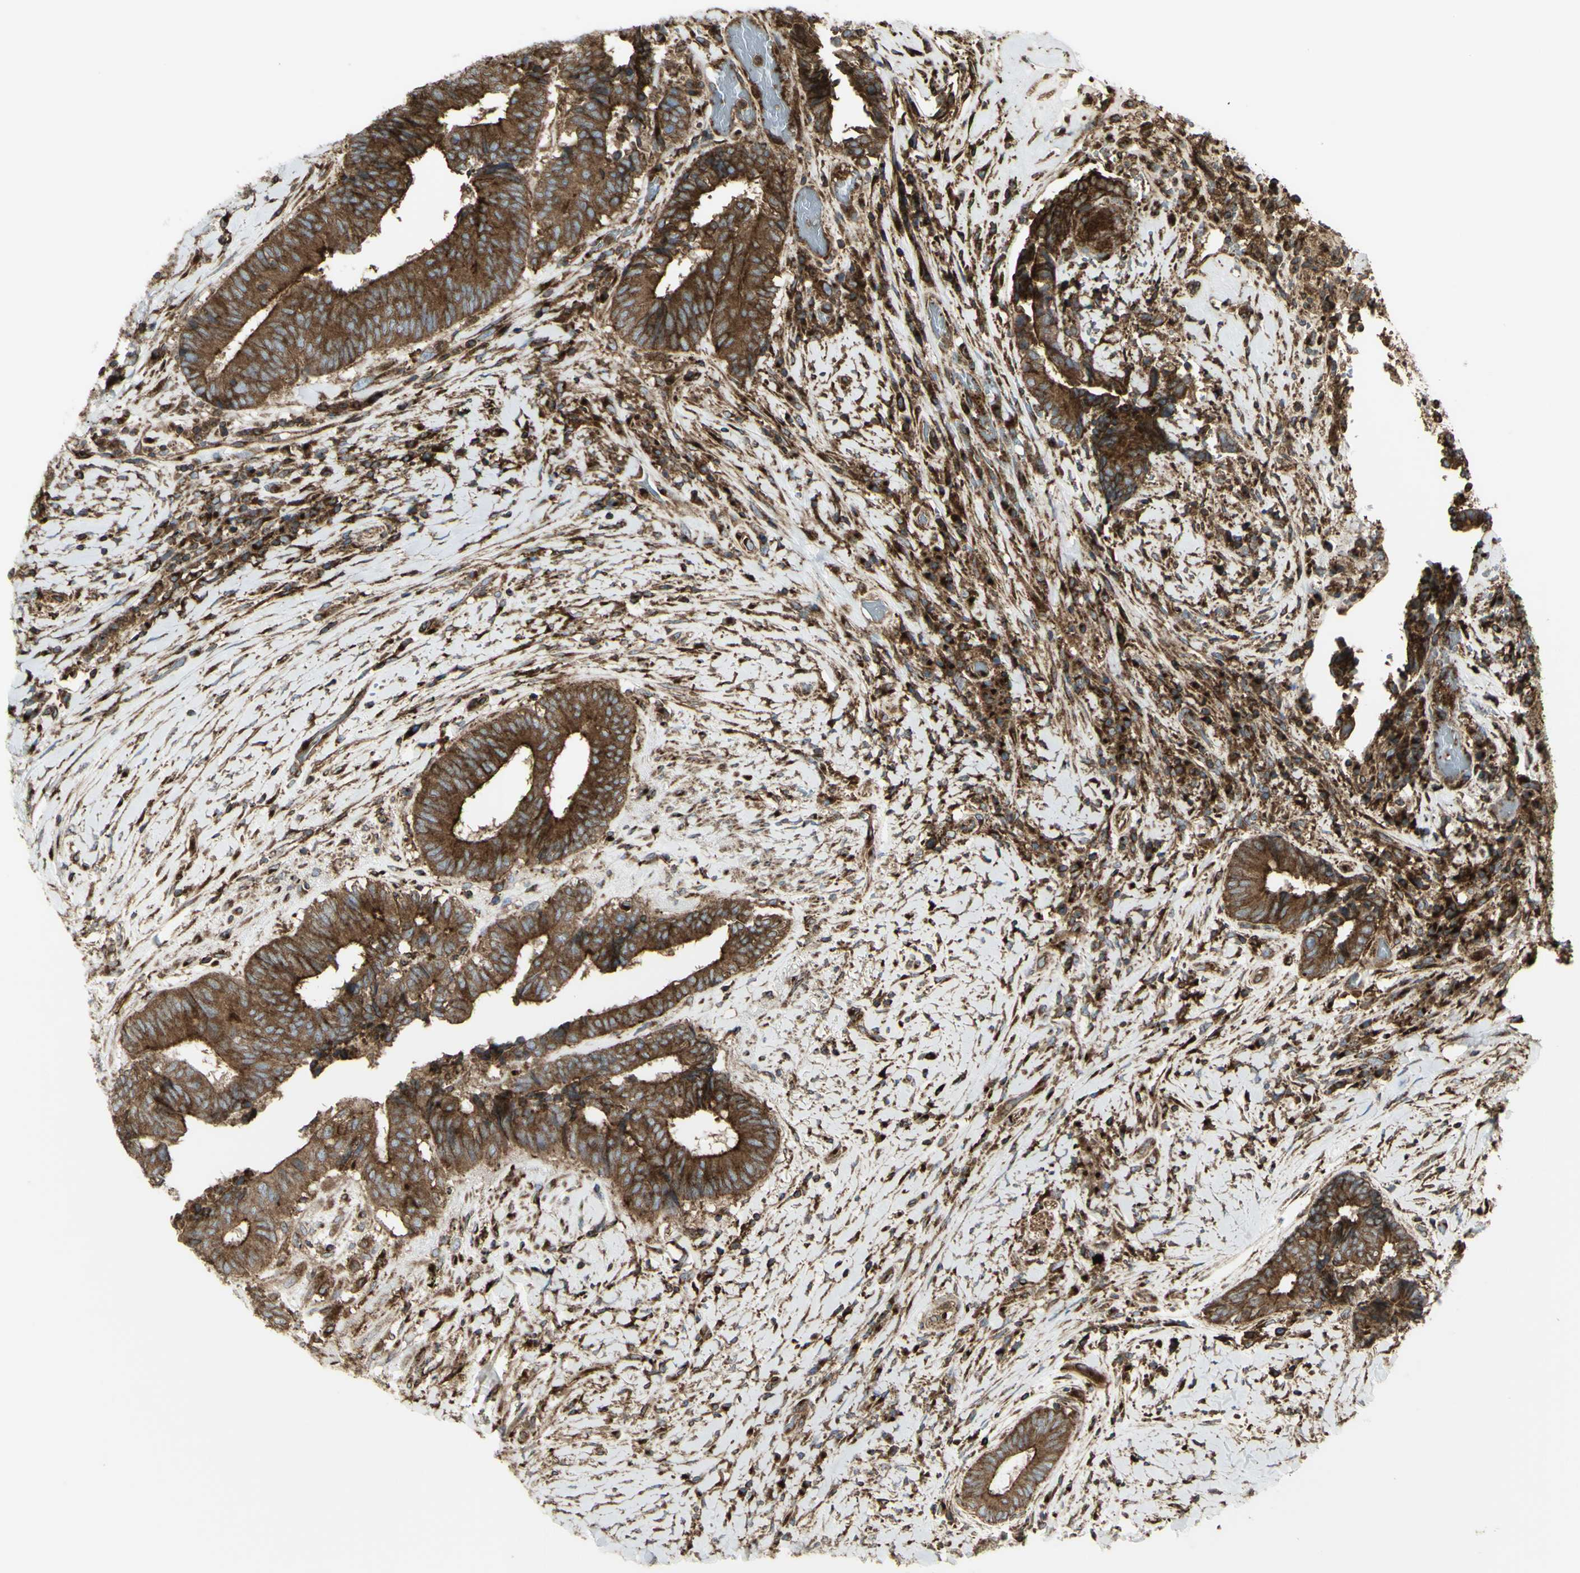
{"staining": {"intensity": "strong", "quantity": ">75%", "location": "cytoplasmic/membranous"}, "tissue": "colorectal cancer", "cell_type": "Tumor cells", "image_type": "cancer", "snomed": [{"axis": "morphology", "description": "Adenocarcinoma, NOS"}, {"axis": "topography", "description": "Rectum"}], "caption": "Protein expression by immunohistochemistry (IHC) shows strong cytoplasmic/membranous expression in approximately >75% of tumor cells in adenocarcinoma (colorectal). The staining was performed using DAB (3,3'-diaminobenzidine) to visualize the protein expression in brown, while the nuclei were stained in blue with hematoxylin (Magnification: 20x).", "gene": "NAPA", "patient": {"sex": "male", "age": 63}}